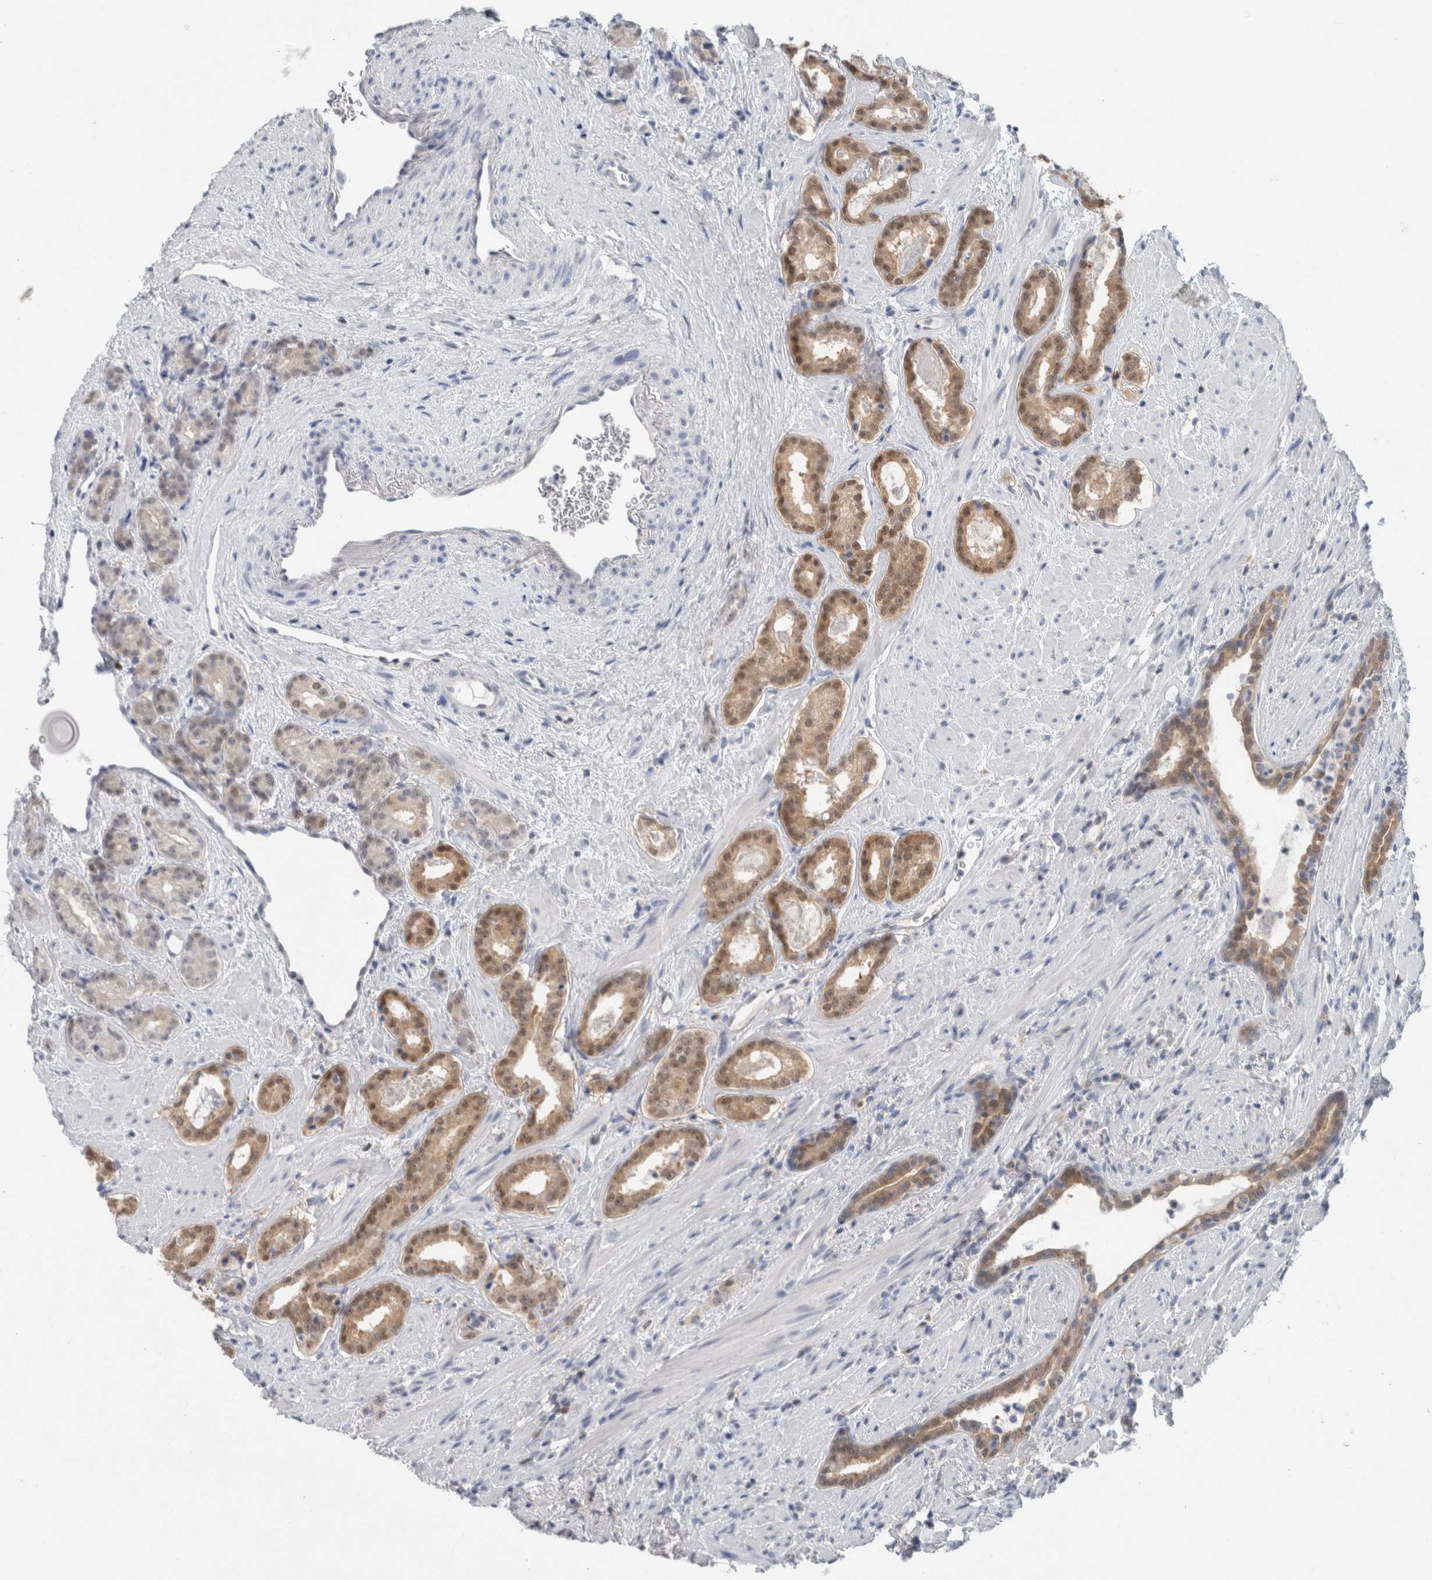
{"staining": {"intensity": "moderate", "quantity": "25%-75%", "location": "cytoplasmic/membranous"}, "tissue": "prostate cancer", "cell_type": "Tumor cells", "image_type": "cancer", "snomed": [{"axis": "morphology", "description": "Adenocarcinoma, High grade"}, {"axis": "topography", "description": "Prostate"}], "caption": "Approximately 25%-75% of tumor cells in prostate adenocarcinoma (high-grade) demonstrate moderate cytoplasmic/membranous protein positivity as visualized by brown immunohistochemical staining.", "gene": "CASP6", "patient": {"sex": "male", "age": 71}}